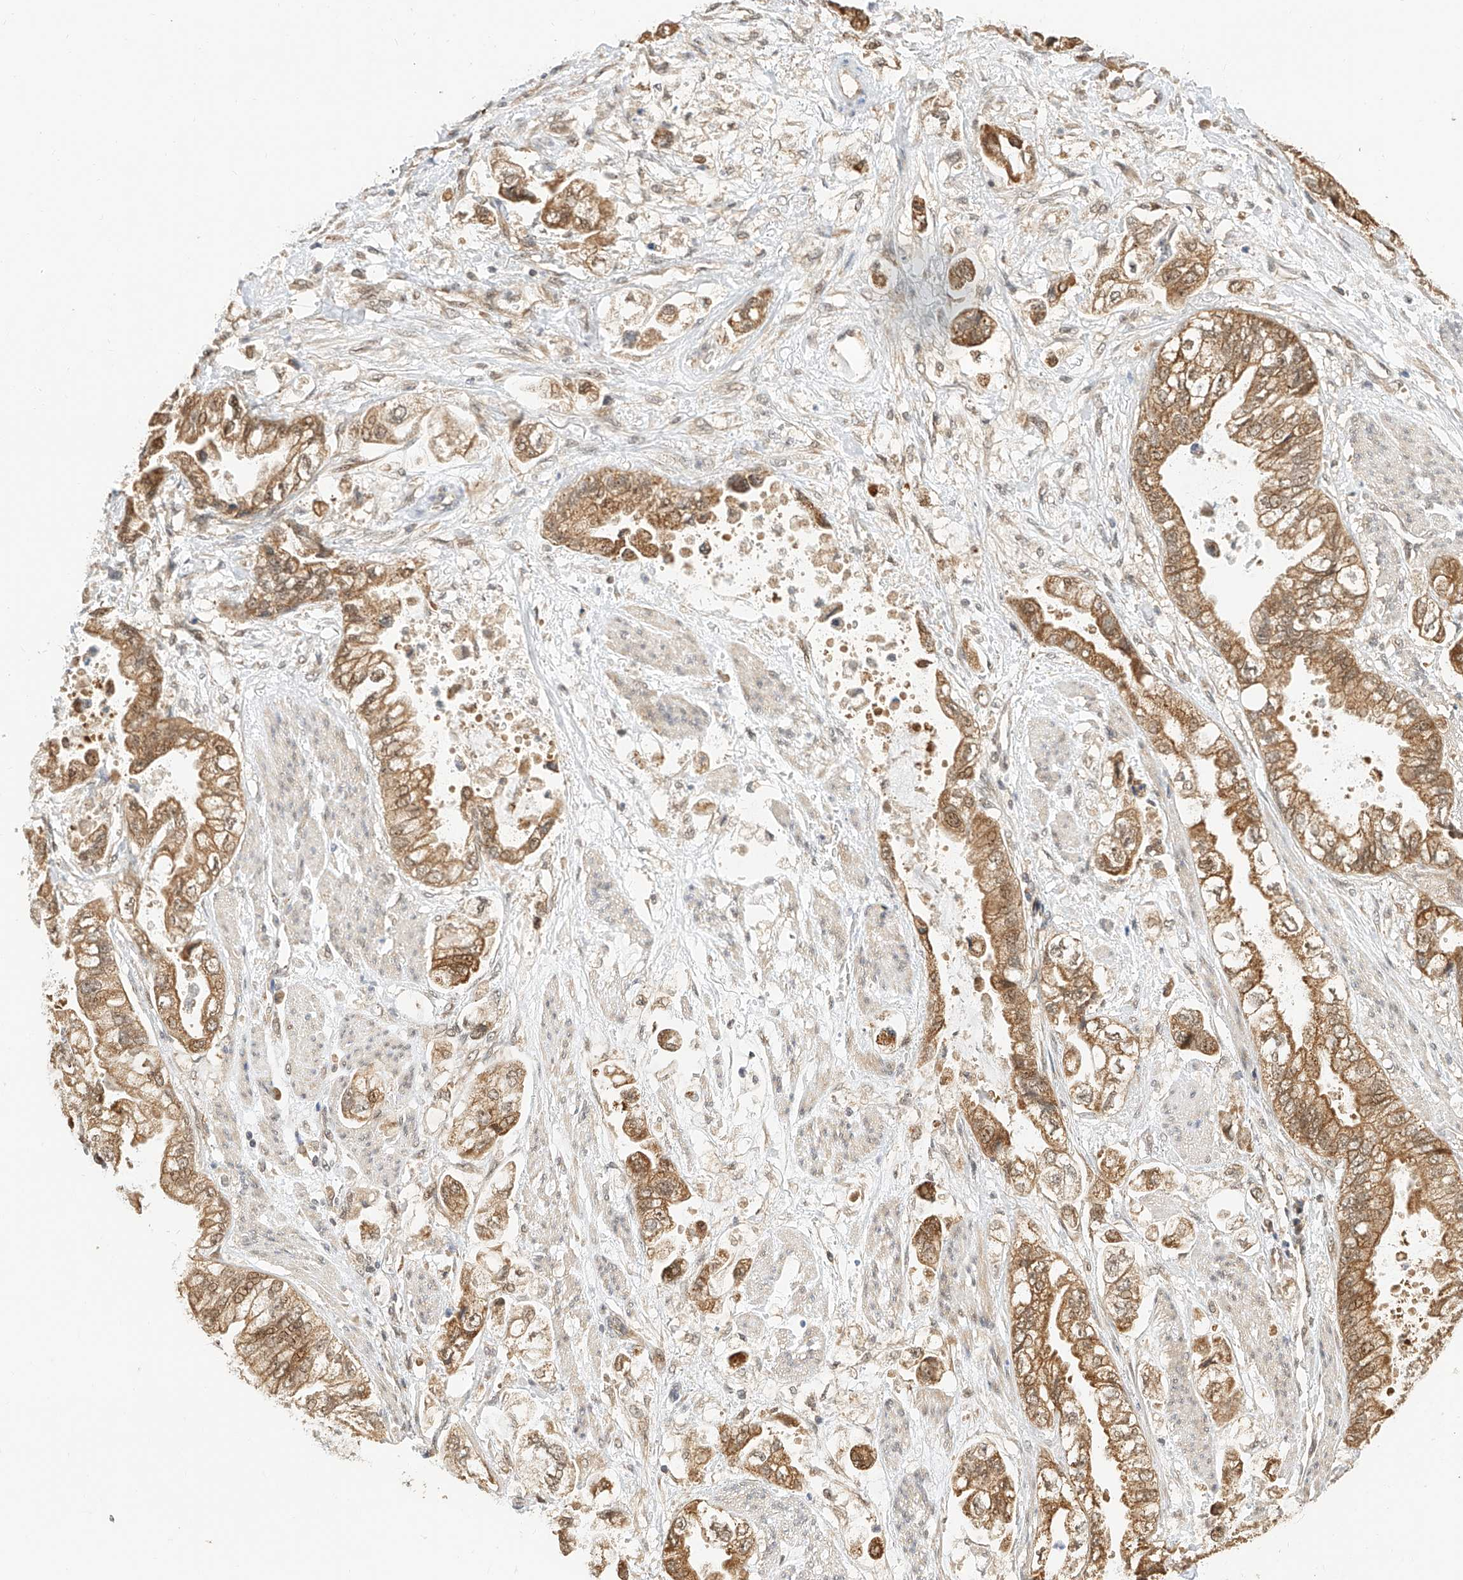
{"staining": {"intensity": "moderate", "quantity": ">75%", "location": "cytoplasmic/membranous"}, "tissue": "stomach cancer", "cell_type": "Tumor cells", "image_type": "cancer", "snomed": [{"axis": "morphology", "description": "Adenocarcinoma, NOS"}, {"axis": "topography", "description": "Stomach"}], "caption": "A medium amount of moderate cytoplasmic/membranous positivity is present in approximately >75% of tumor cells in adenocarcinoma (stomach) tissue. (Brightfield microscopy of DAB IHC at high magnification).", "gene": "EIF4H", "patient": {"sex": "male", "age": 62}}